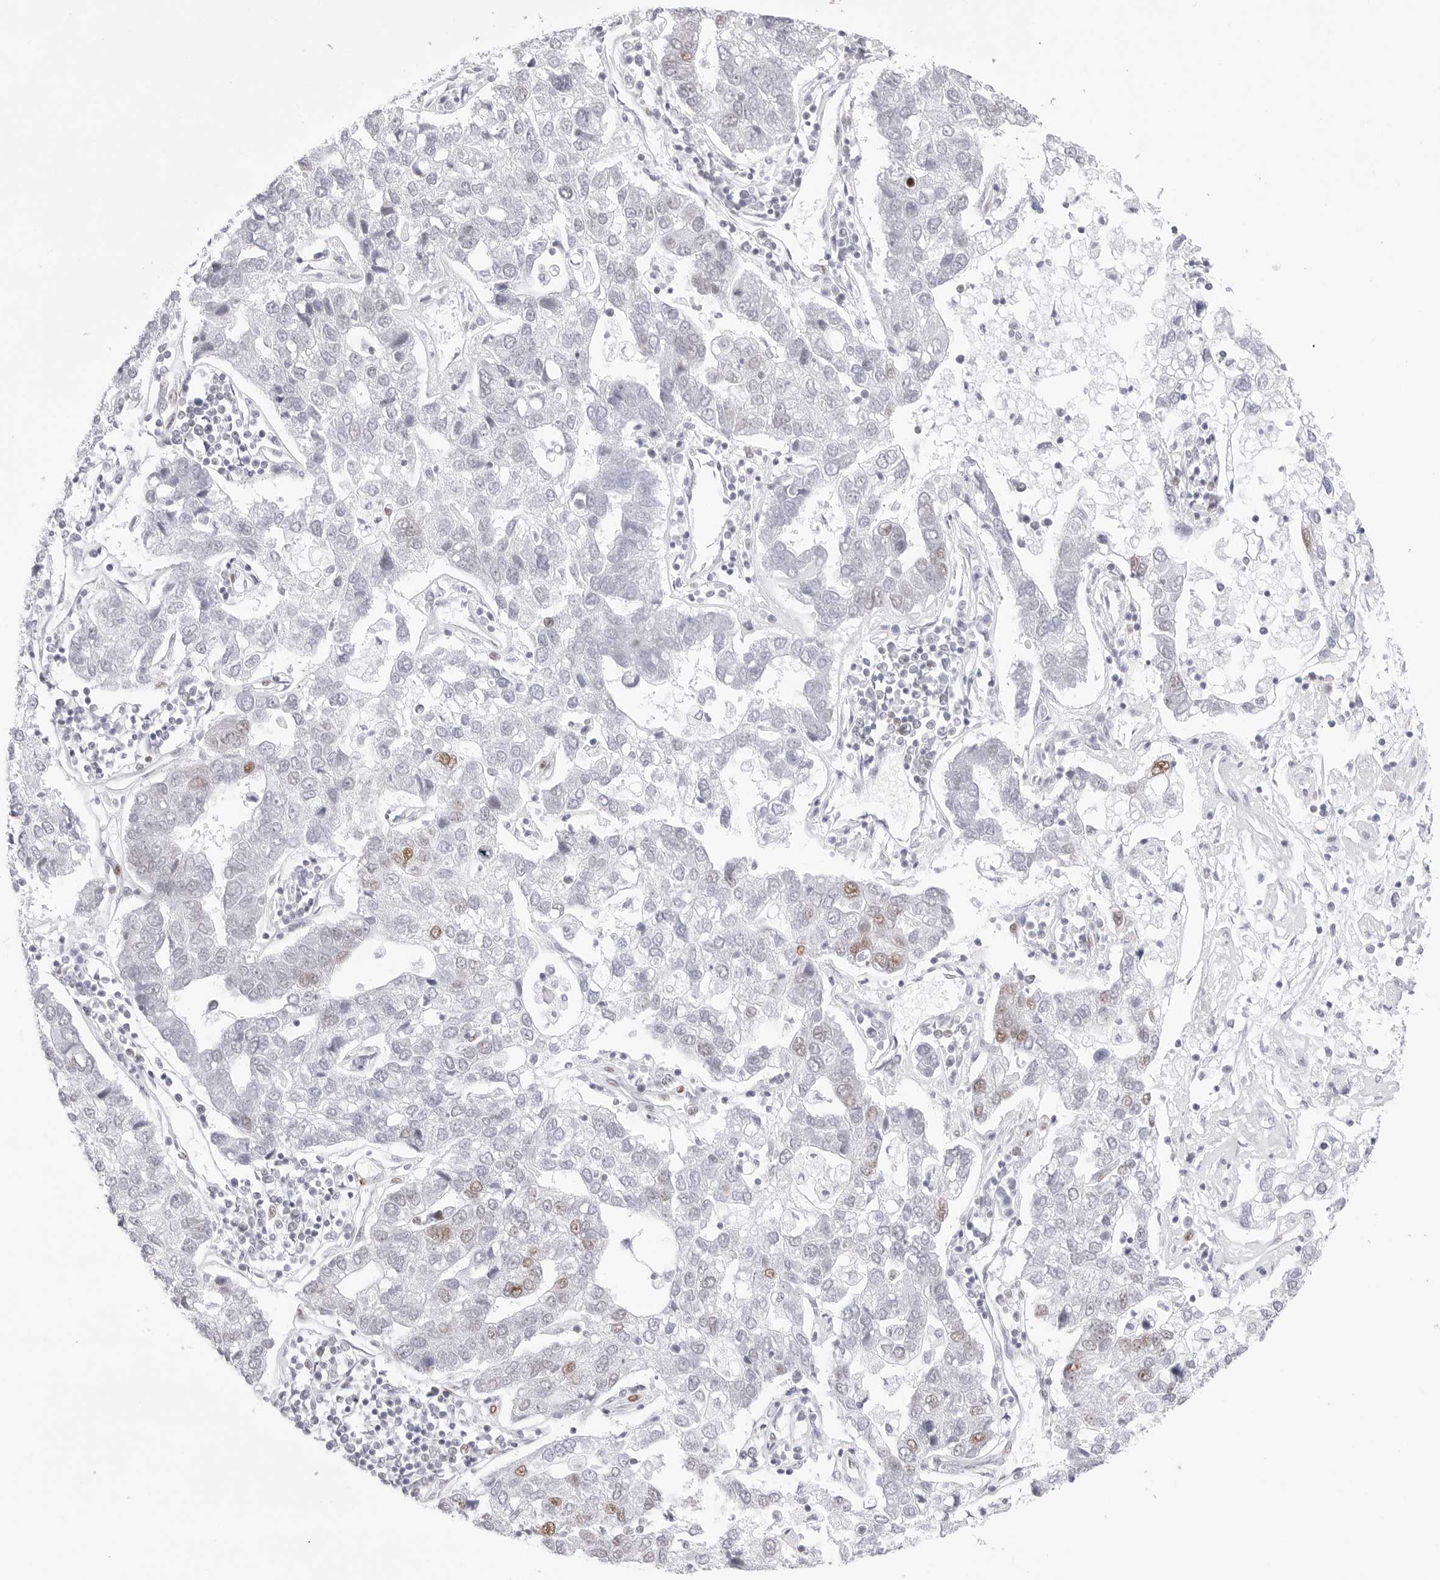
{"staining": {"intensity": "strong", "quantity": "25%-75%", "location": "nuclear"}, "tissue": "pancreatic cancer", "cell_type": "Tumor cells", "image_type": "cancer", "snomed": [{"axis": "morphology", "description": "Adenocarcinoma, NOS"}, {"axis": "topography", "description": "Pancreas"}], "caption": "There is high levels of strong nuclear positivity in tumor cells of pancreatic cancer, as demonstrated by immunohistochemical staining (brown color).", "gene": "NASP", "patient": {"sex": "female", "age": 61}}